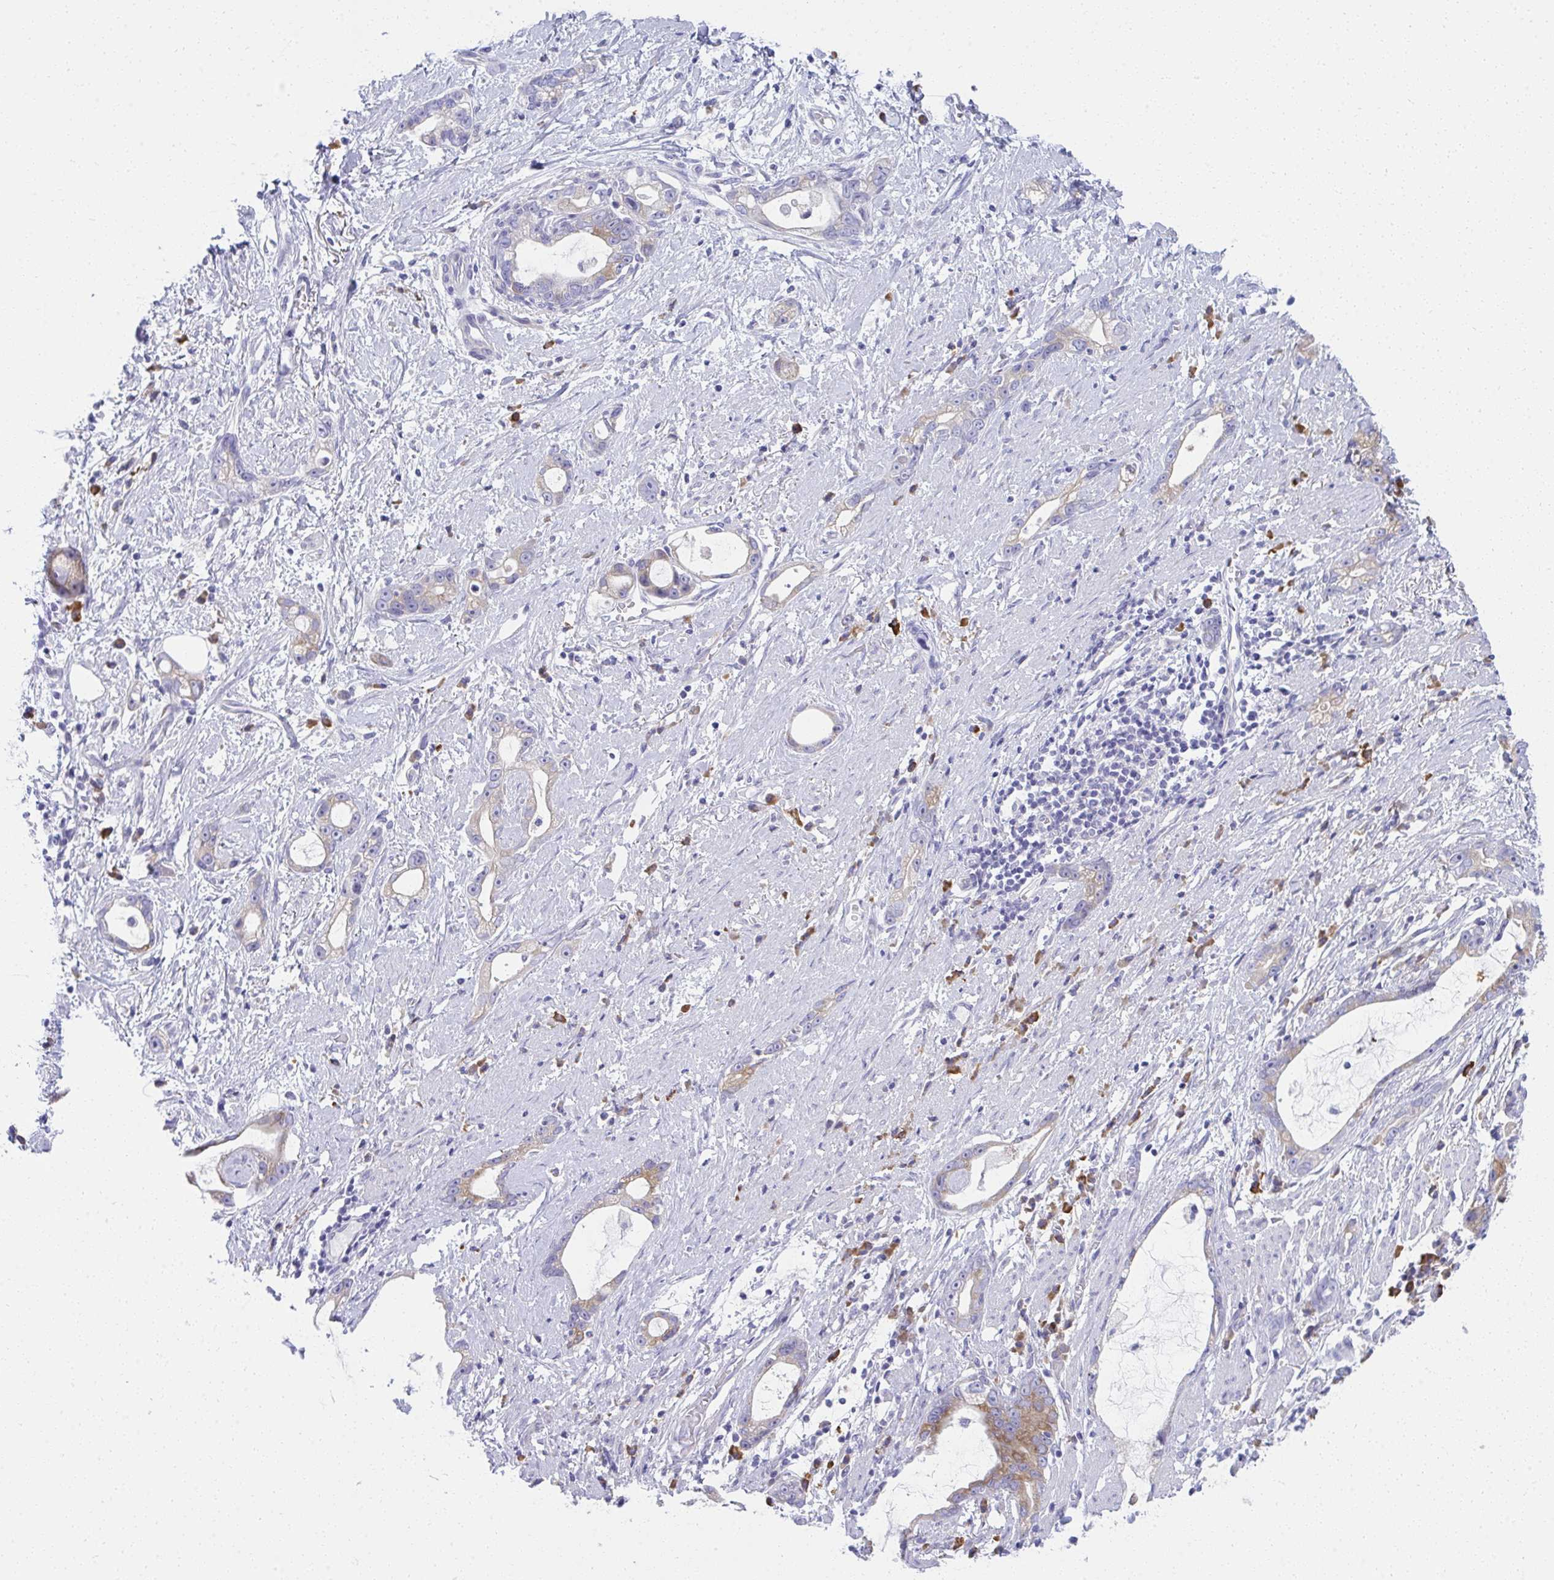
{"staining": {"intensity": "negative", "quantity": "none", "location": "none"}, "tissue": "stomach cancer", "cell_type": "Tumor cells", "image_type": "cancer", "snomed": [{"axis": "morphology", "description": "Adenocarcinoma, NOS"}, {"axis": "topography", "description": "Stomach"}], "caption": "DAB (3,3'-diaminobenzidine) immunohistochemical staining of stomach cancer shows no significant expression in tumor cells.", "gene": "FASLG", "patient": {"sex": "male", "age": 55}}